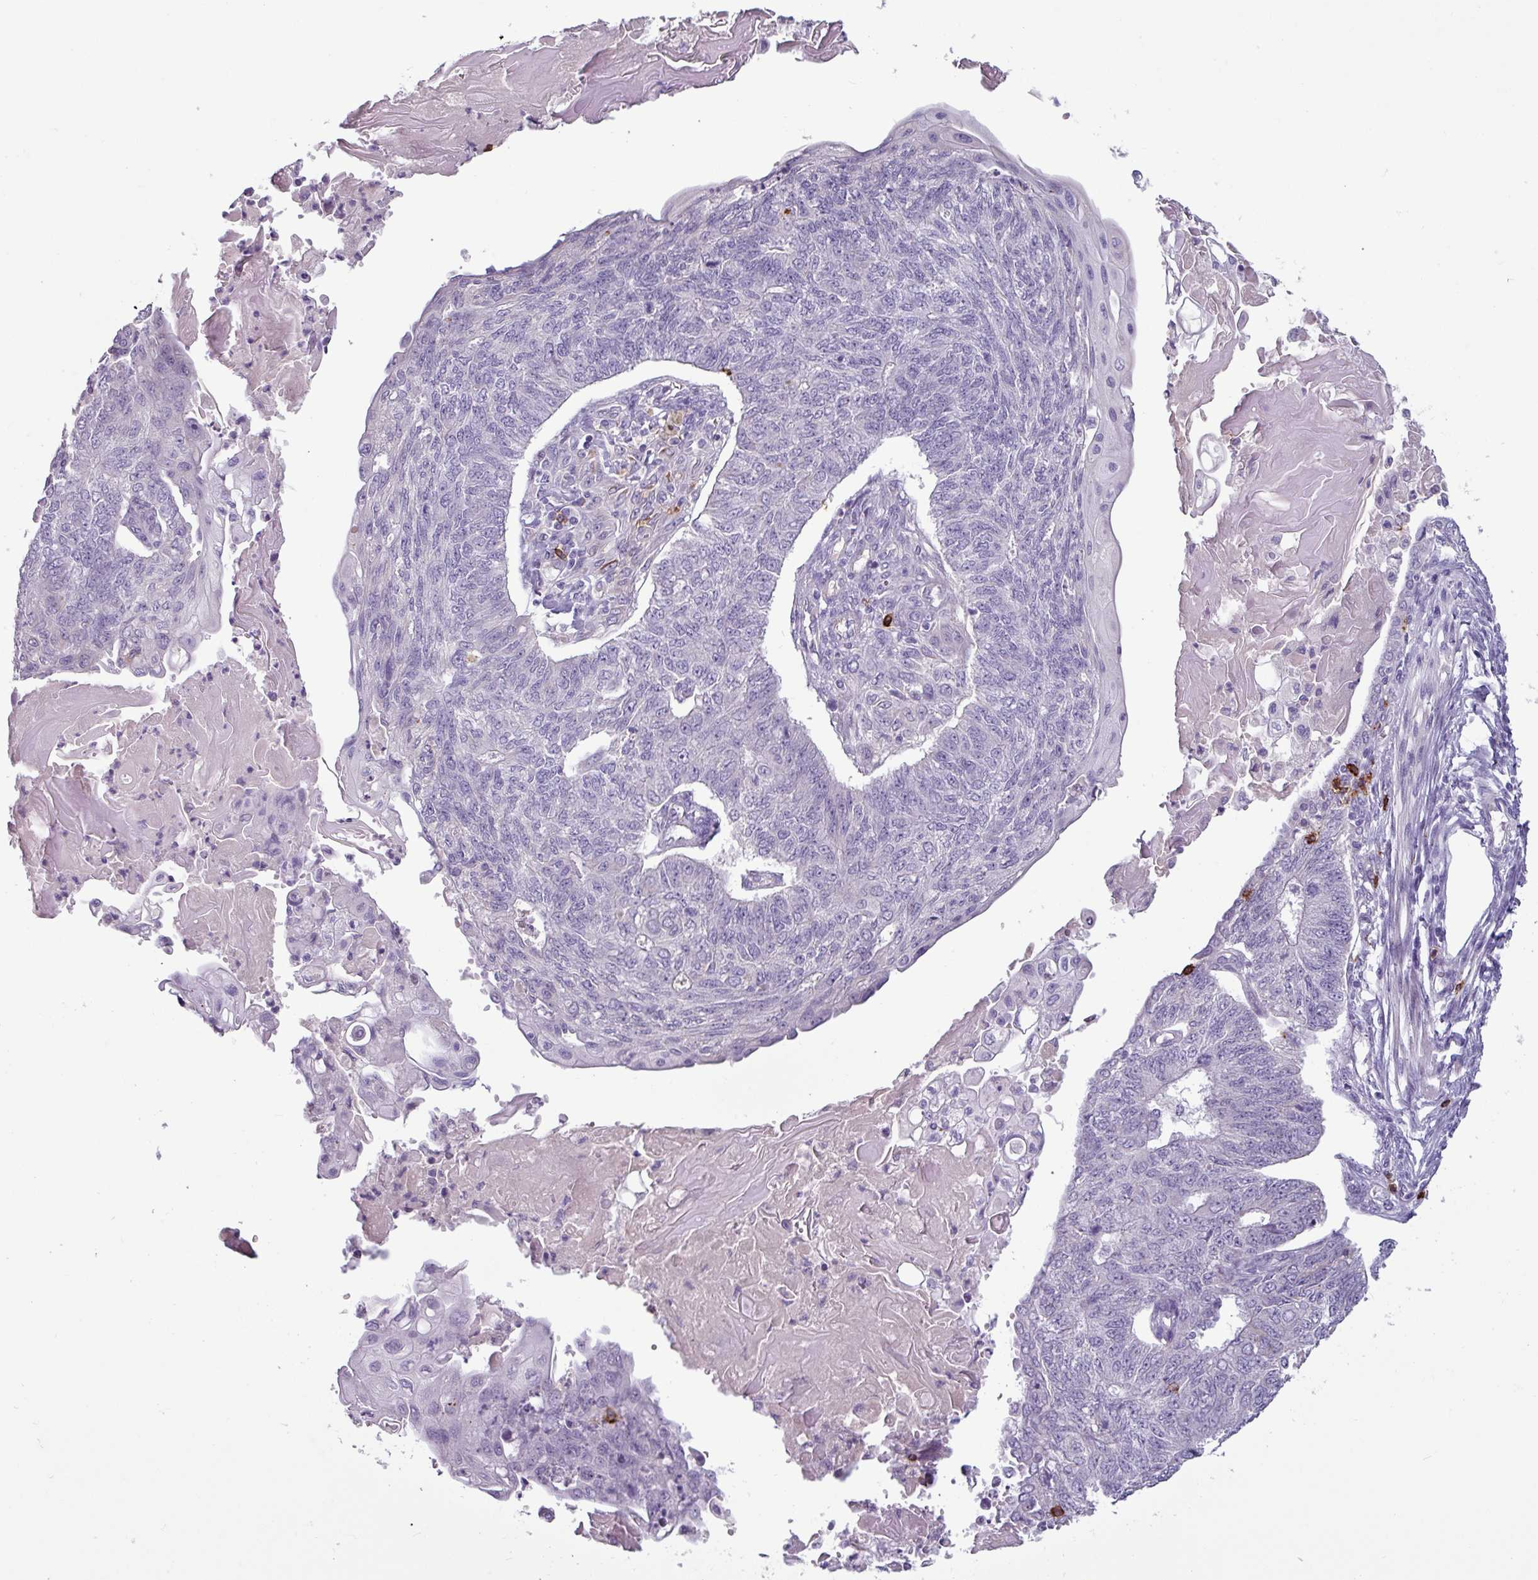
{"staining": {"intensity": "negative", "quantity": "none", "location": "none"}, "tissue": "endometrial cancer", "cell_type": "Tumor cells", "image_type": "cancer", "snomed": [{"axis": "morphology", "description": "Adenocarcinoma, NOS"}, {"axis": "topography", "description": "Endometrium"}], "caption": "Adenocarcinoma (endometrial) was stained to show a protein in brown. There is no significant positivity in tumor cells. Brightfield microscopy of immunohistochemistry stained with DAB (3,3'-diaminobenzidine) (brown) and hematoxylin (blue), captured at high magnification.", "gene": "CD8A", "patient": {"sex": "female", "age": 32}}